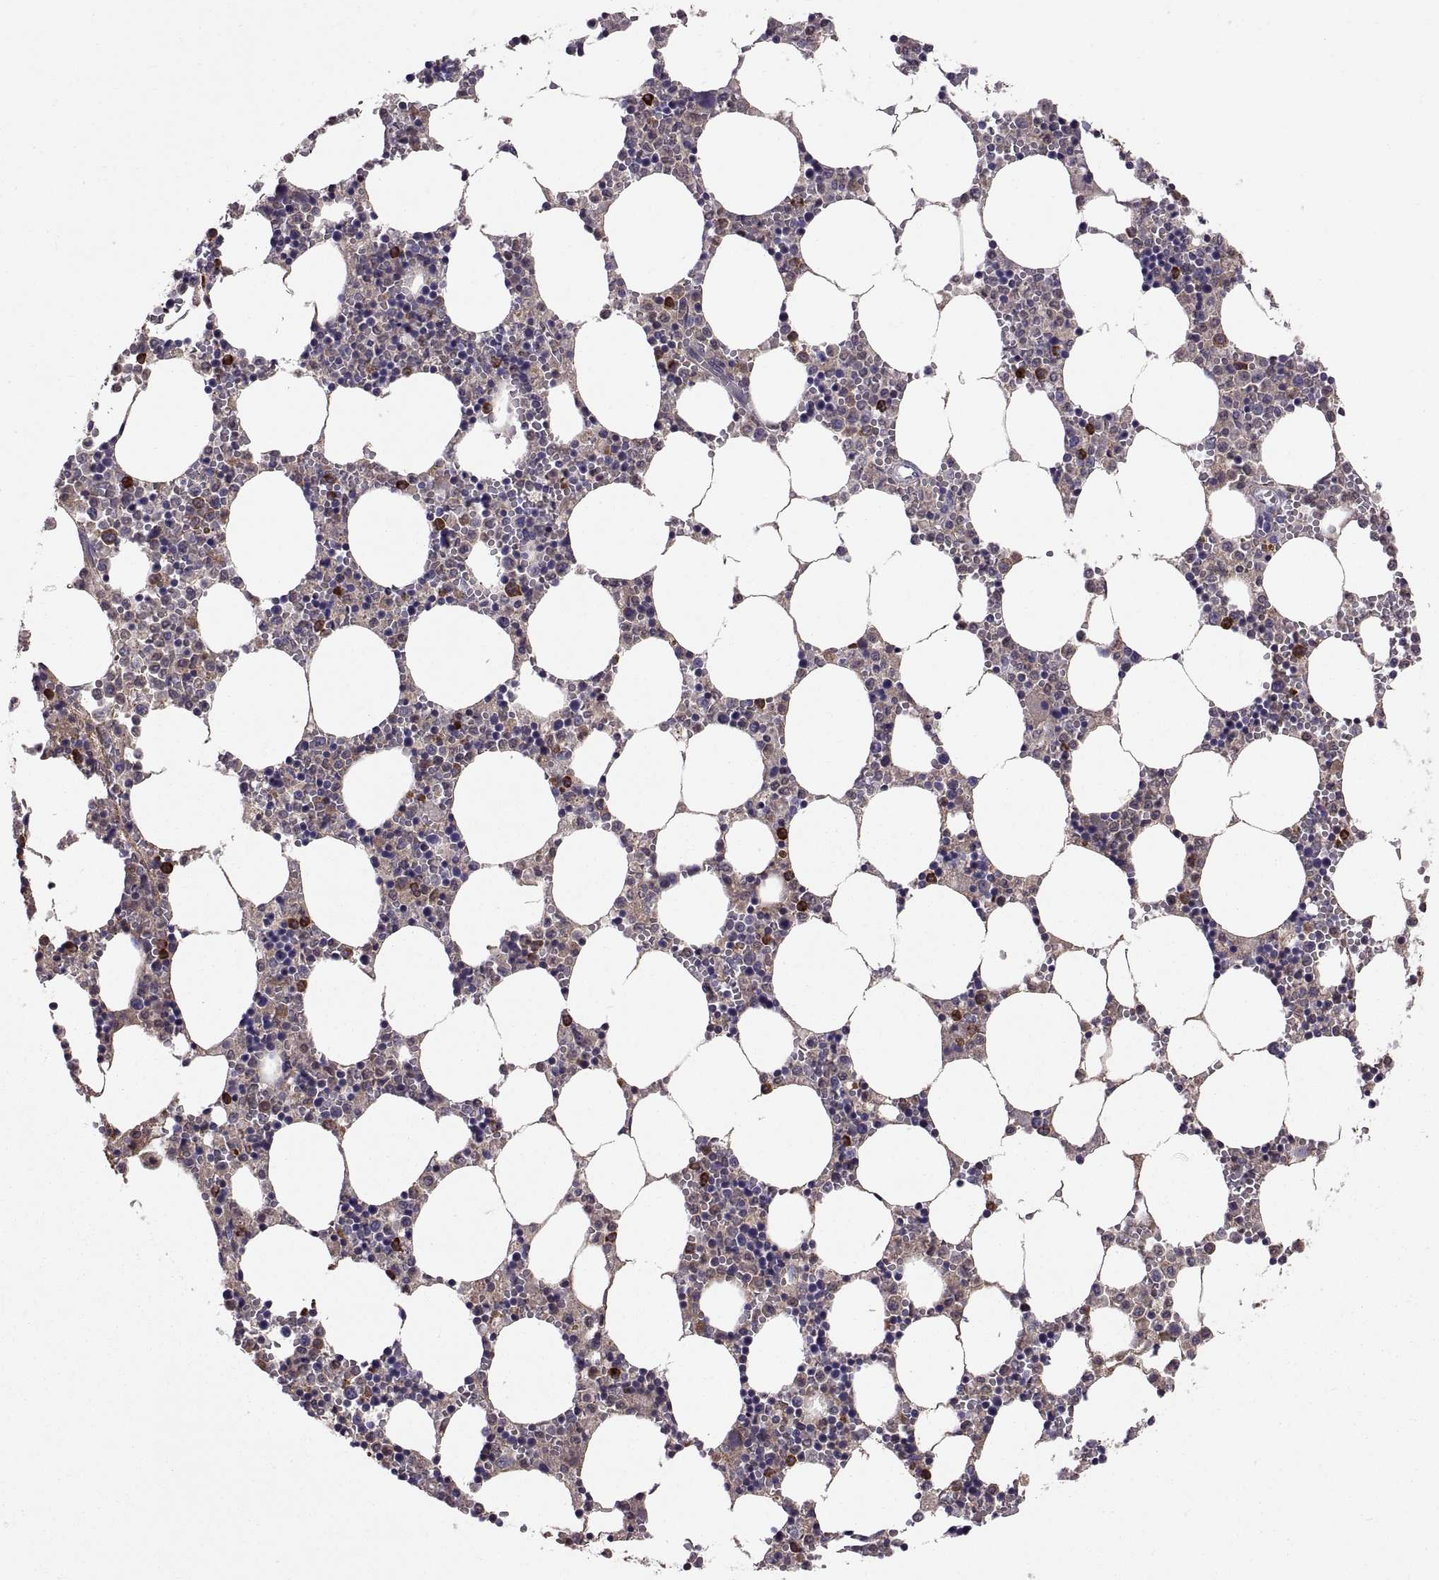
{"staining": {"intensity": "strong", "quantity": "<25%", "location": "cytoplasmic/membranous"}, "tissue": "bone marrow", "cell_type": "Hematopoietic cells", "image_type": "normal", "snomed": [{"axis": "morphology", "description": "Normal tissue, NOS"}, {"axis": "topography", "description": "Bone marrow"}], "caption": "Immunohistochemistry micrograph of normal bone marrow stained for a protein (brown), which shows medium levels of strong cytoplasmic/membranous expression in about <25% of hematopoietic cells.", "gene": "EMILIN2", "patient": {"sex": "female", "age": 64}}